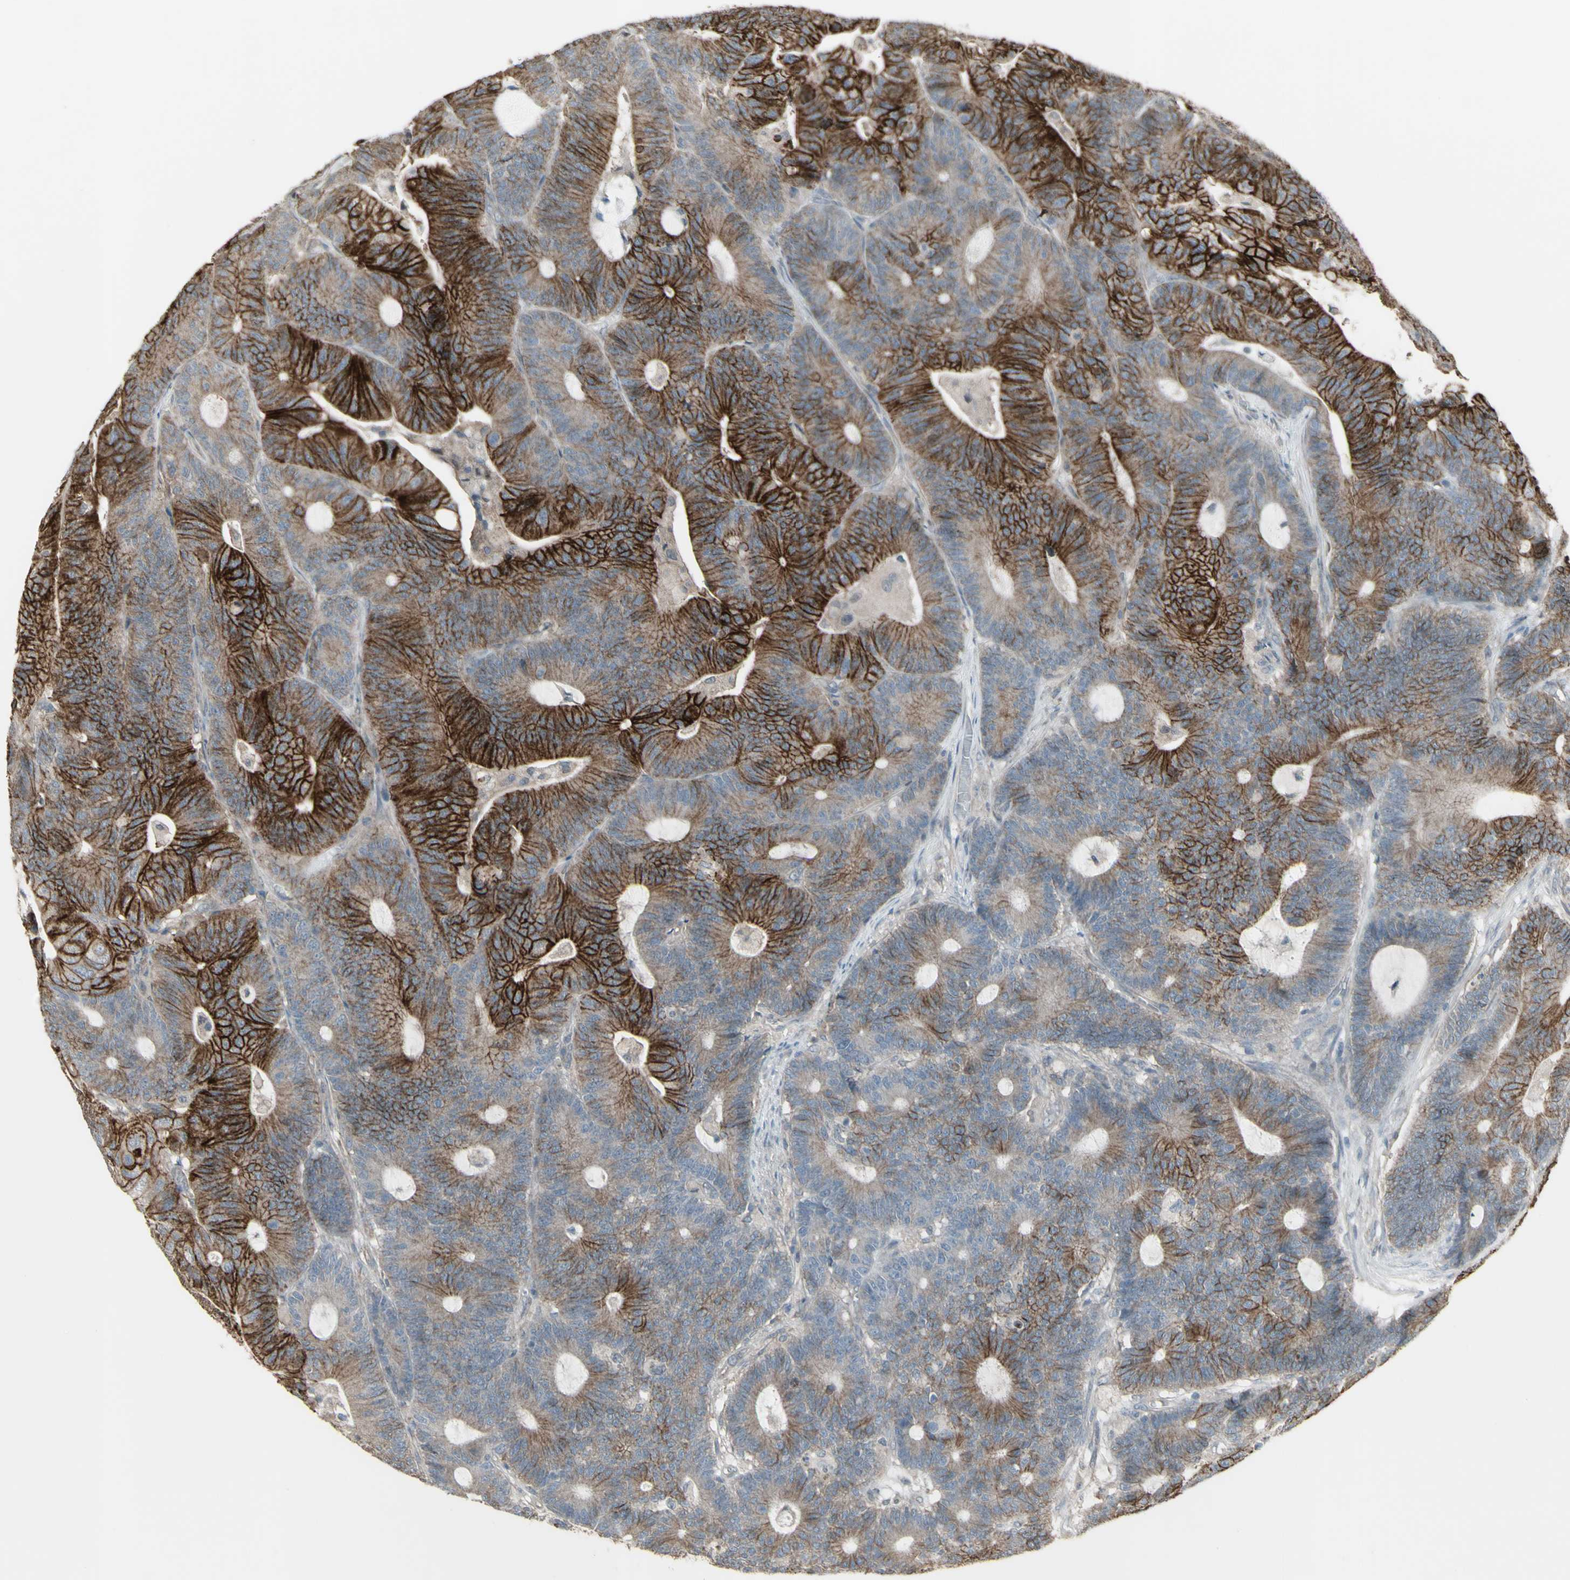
{"staining": {"intensity": "strong", "quantity": "25%-75%", "location": "cytoplasmic/membranous"}, "tissue": "colorectal cancer", "cell_type": "Tumor cells", "image_type": "cancer", "snomed": [{"axis": "morphology", "description": "Adenocarcinoma, NOS"}, {"axis": "topography", "description": "Colon"}], "caption": "This is an image of IHC staining of adenocarcinoma (colorectal), which shows strong expression in the cytoplasmic/membranous of tumor cells.", "gene": "FXYD3", "patient": {"sex": "female", "age": 84}}